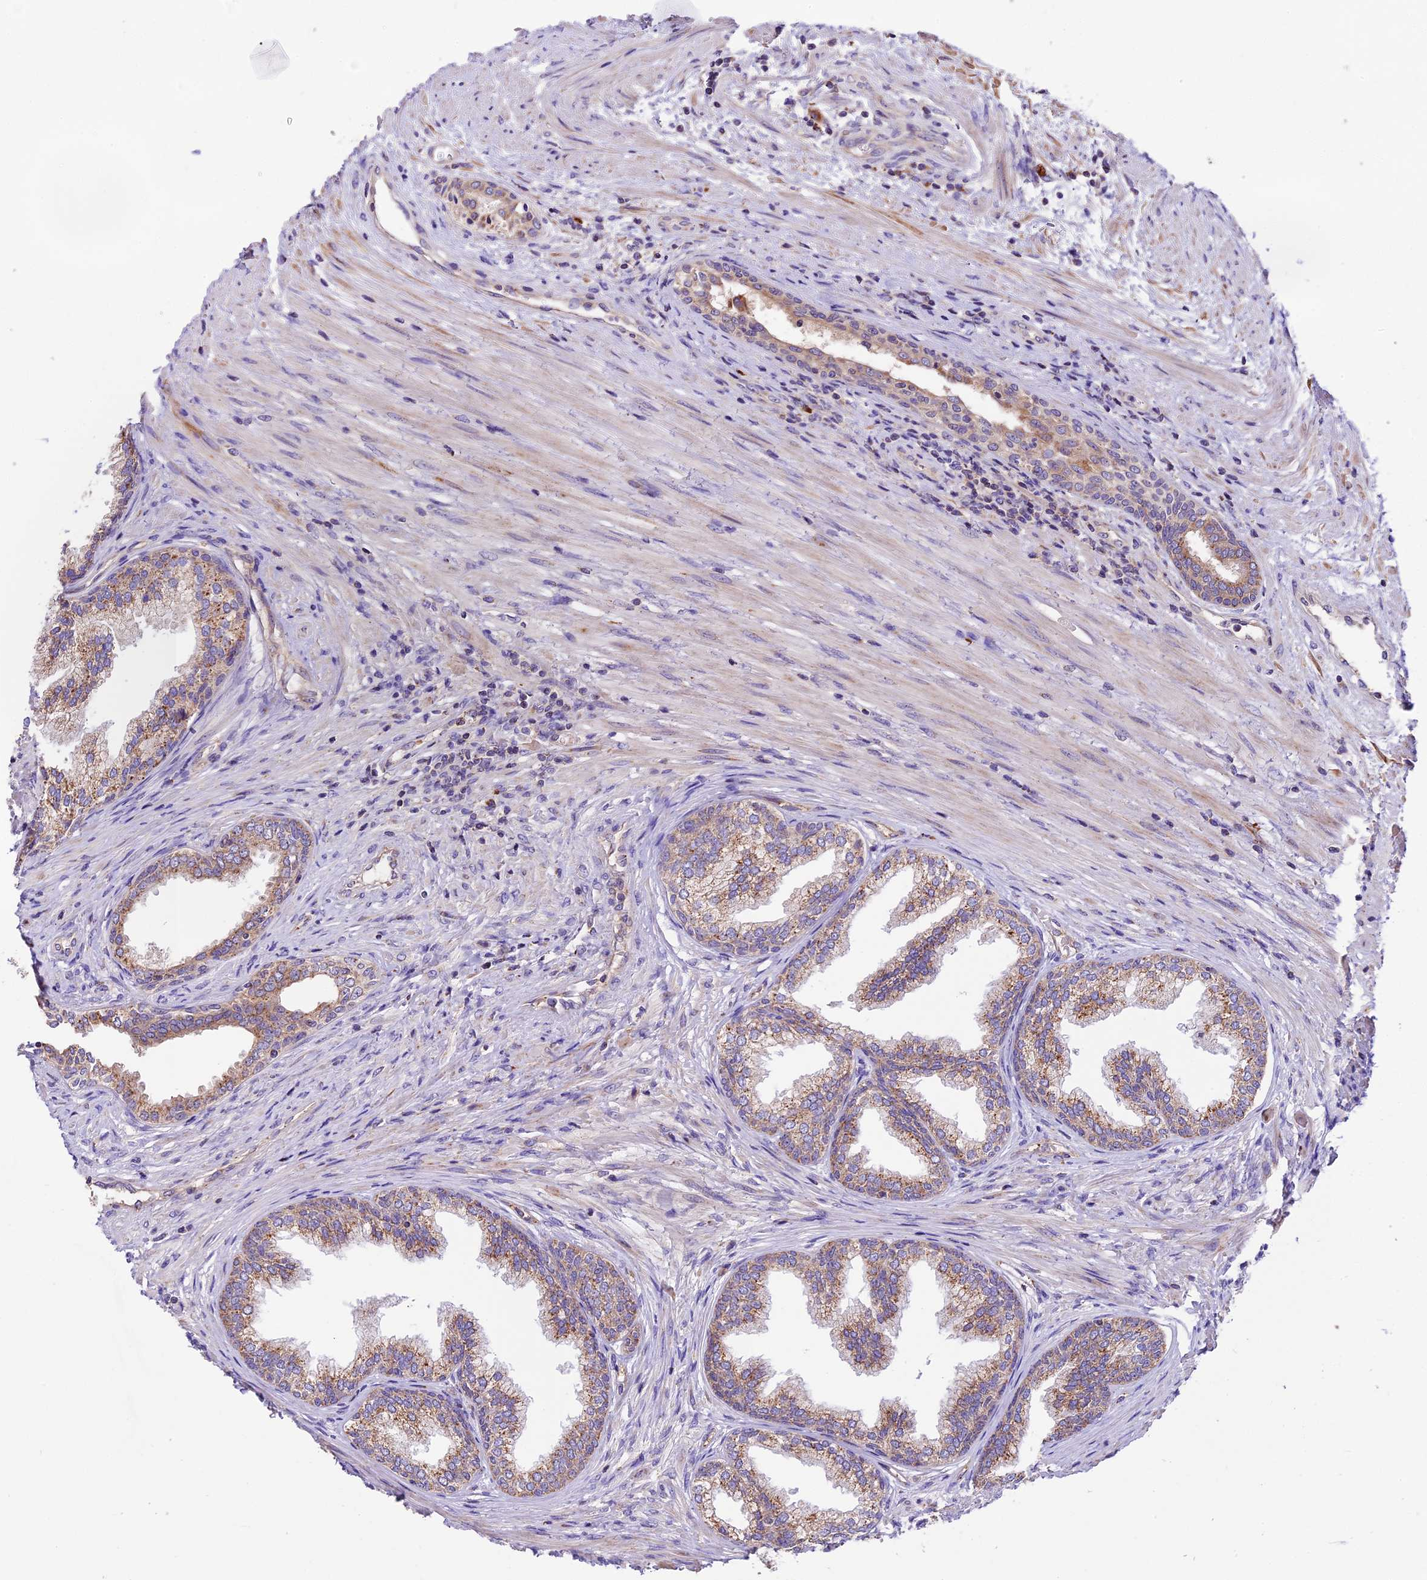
{"staining": {"intensity": "moderate", "quantity": ">75%", "location": "cytoplasmic/membranous"}, "tissue": "prostate", "cell_type": "Glandular cells", "image_type": "normal", "snomed": [{"axis": "morphology", "description": "Normal tissue, NOS"}, {"axis": "topography", "description": "Prostate"}], "caption": "IHC of benign prostate demonstrates medium levels of moderate cytoplasmic/membranous expression in approximately >75% of glandular cells. The staining was performed using DAB to visualize the protein expression in brown, while the nuclei were stained in blue with hematoxylin (Magnification: 20x).", "gene": "METTL22", "patient": {"sex": "male", "age": 76}}